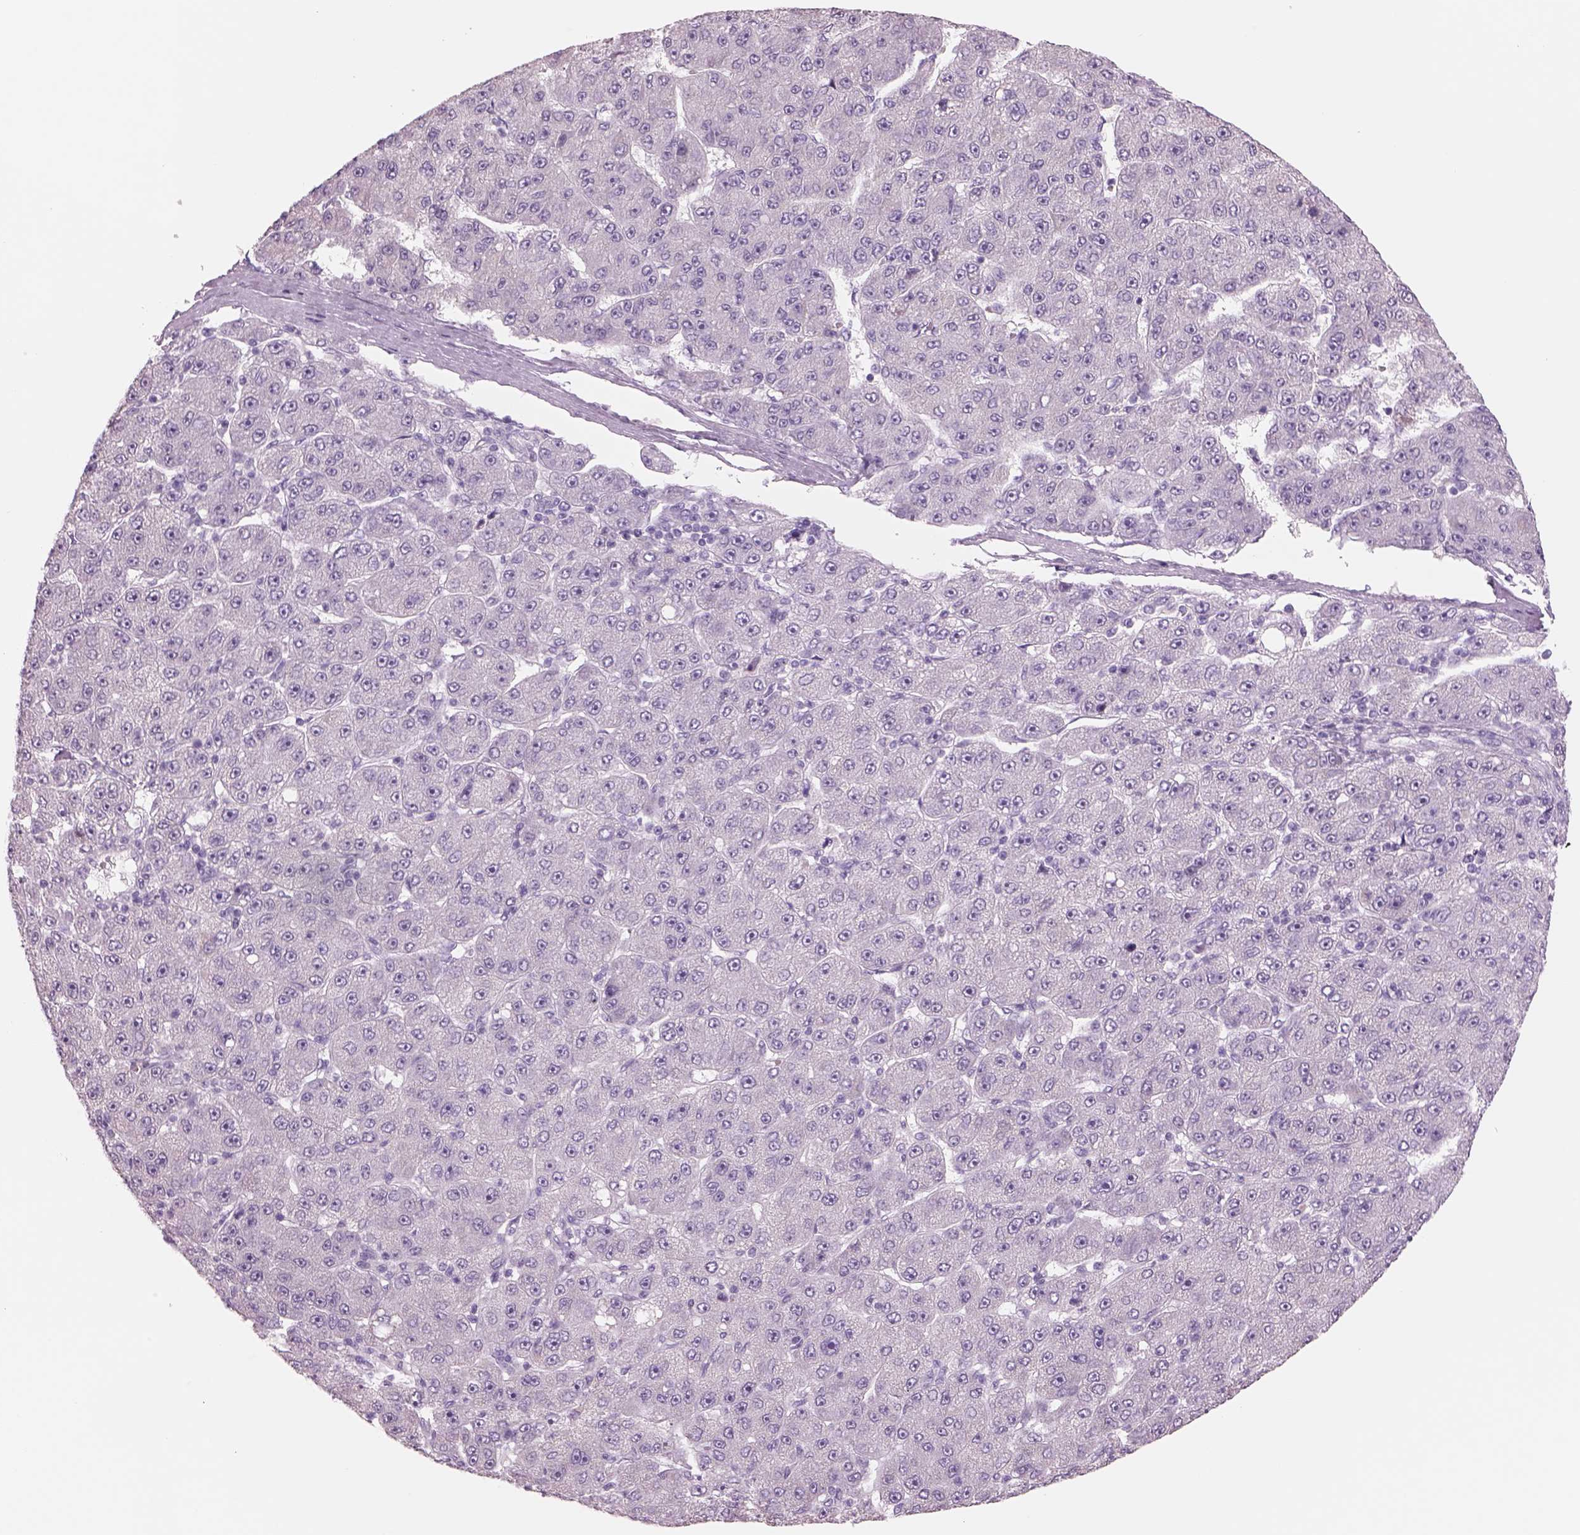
{"staining": {"intensity": "negative", "quantity": "none", "location": "none"}, "tissue": "liver cancer", "cell_type": "Tumor cells", "image_type": "cancer", "snomed": [{"axis": "morphology", "description": "Carcinoma, Hepatocellular, NOS"}, {"axis": "topography", "description": "Liver"}], "caption": "Protein analysis of hepatocellular carcinoma (liver) reveals no significant expression in tumor cells.", "gene": "RHO", "patient": {"sex": "male", "age": 67}}